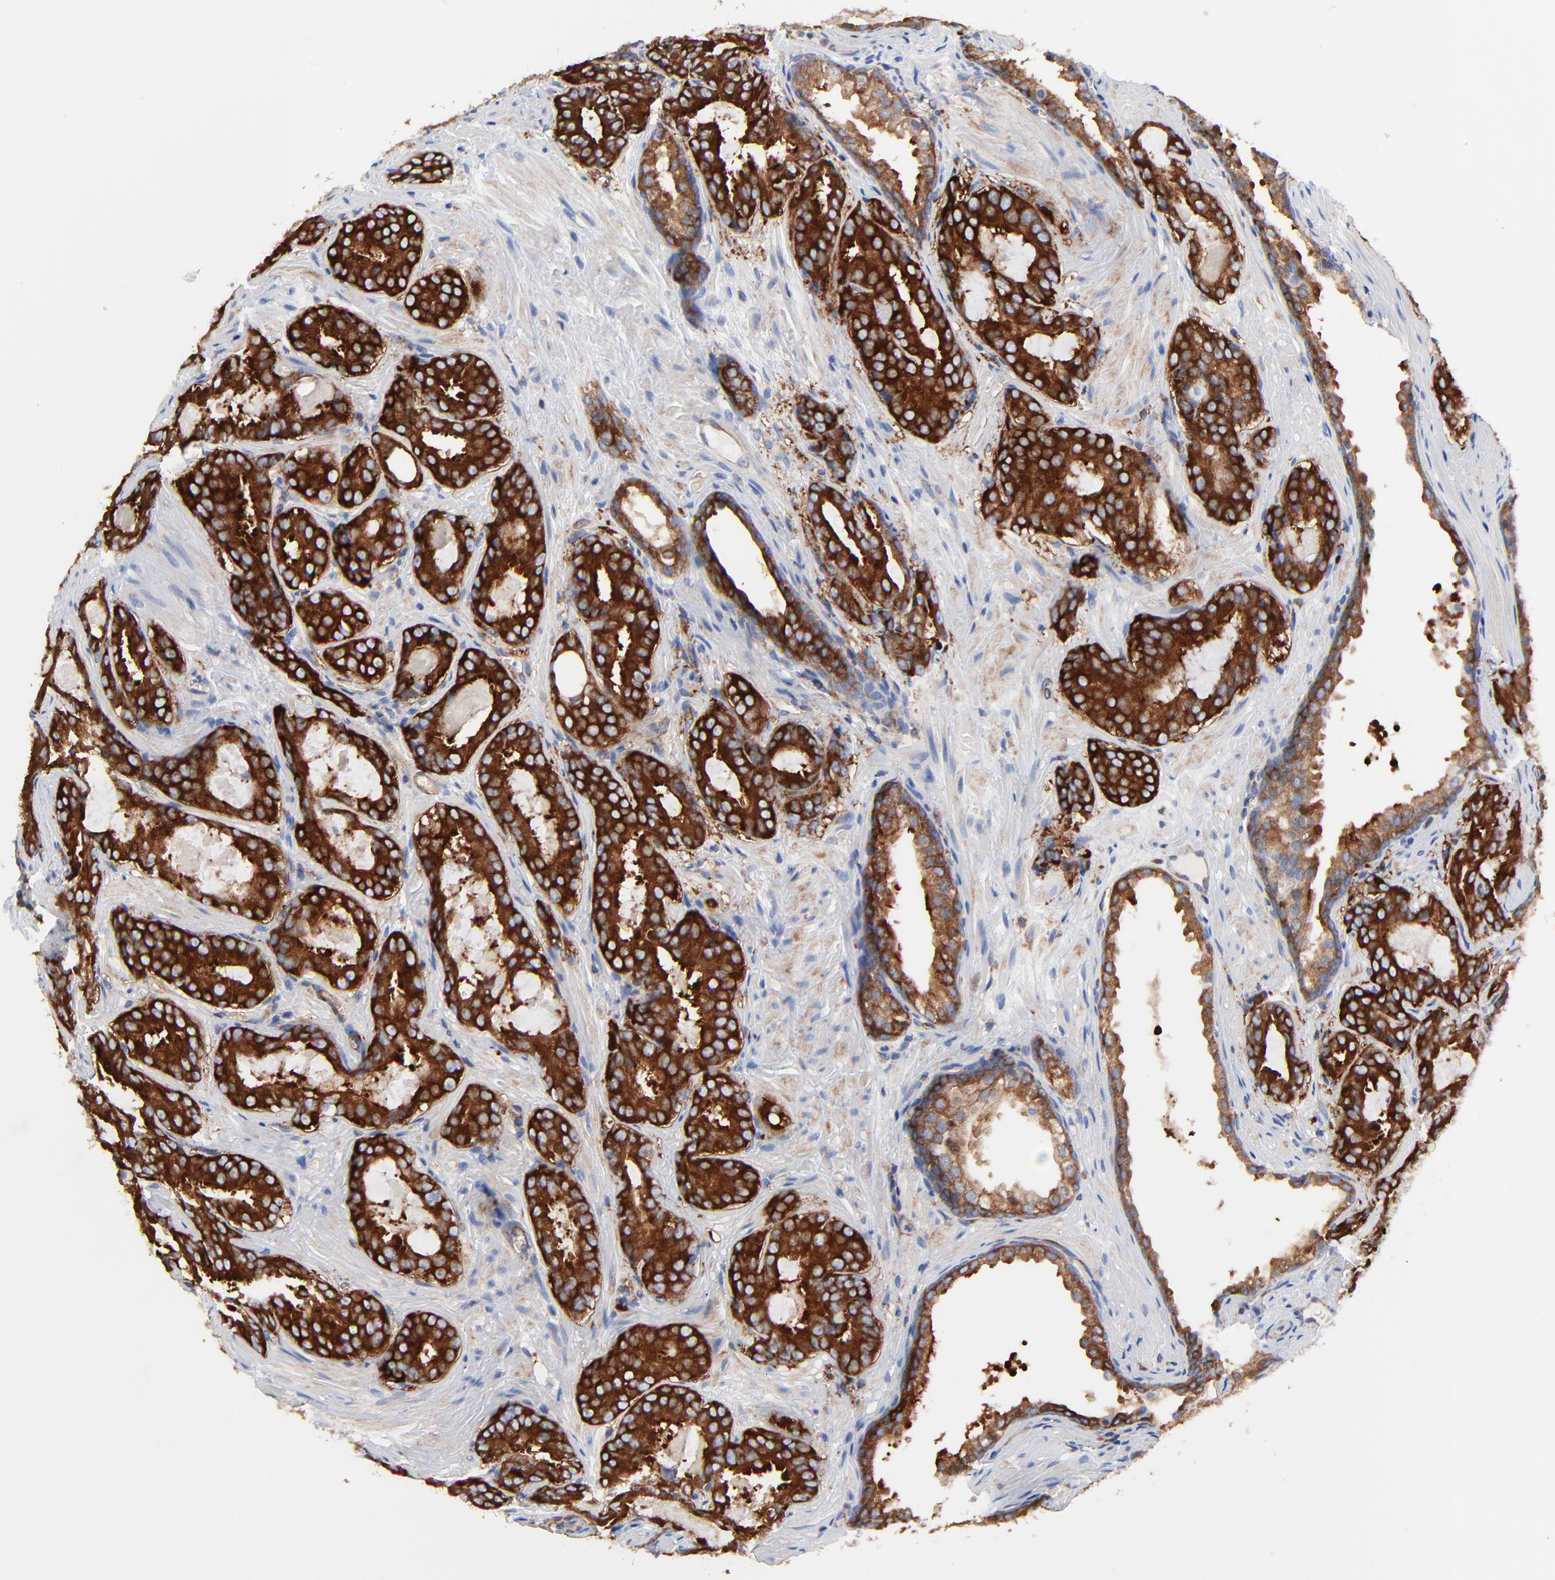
{"staining": {"intensity": "strong", "quantity": ">75%", "location": "cytoplasmic/membranous"}, "tissue": "prostate cancer", "cell_type": "Tumor cells", "image_type": "cancer", "snomed": [{"axis": "morphology", "description": "Adenocarcinoma, Medium grade"}, {"axis": "topography", "description": "Prostate"}], "caption": "Immunohistochemistry (IHC) histopathology image of neoplastic tissue: human prostate cancer stained using immunohistochemistry (IHC) demonstrates high levels of strong protein expression localized specifically in the cytoplasmic/membranous of tumor cells, appearing as a cytoplasmic/membranous brown color.", "gene": "CD2AP", "patient": {"sex": "male", "age": 64}}